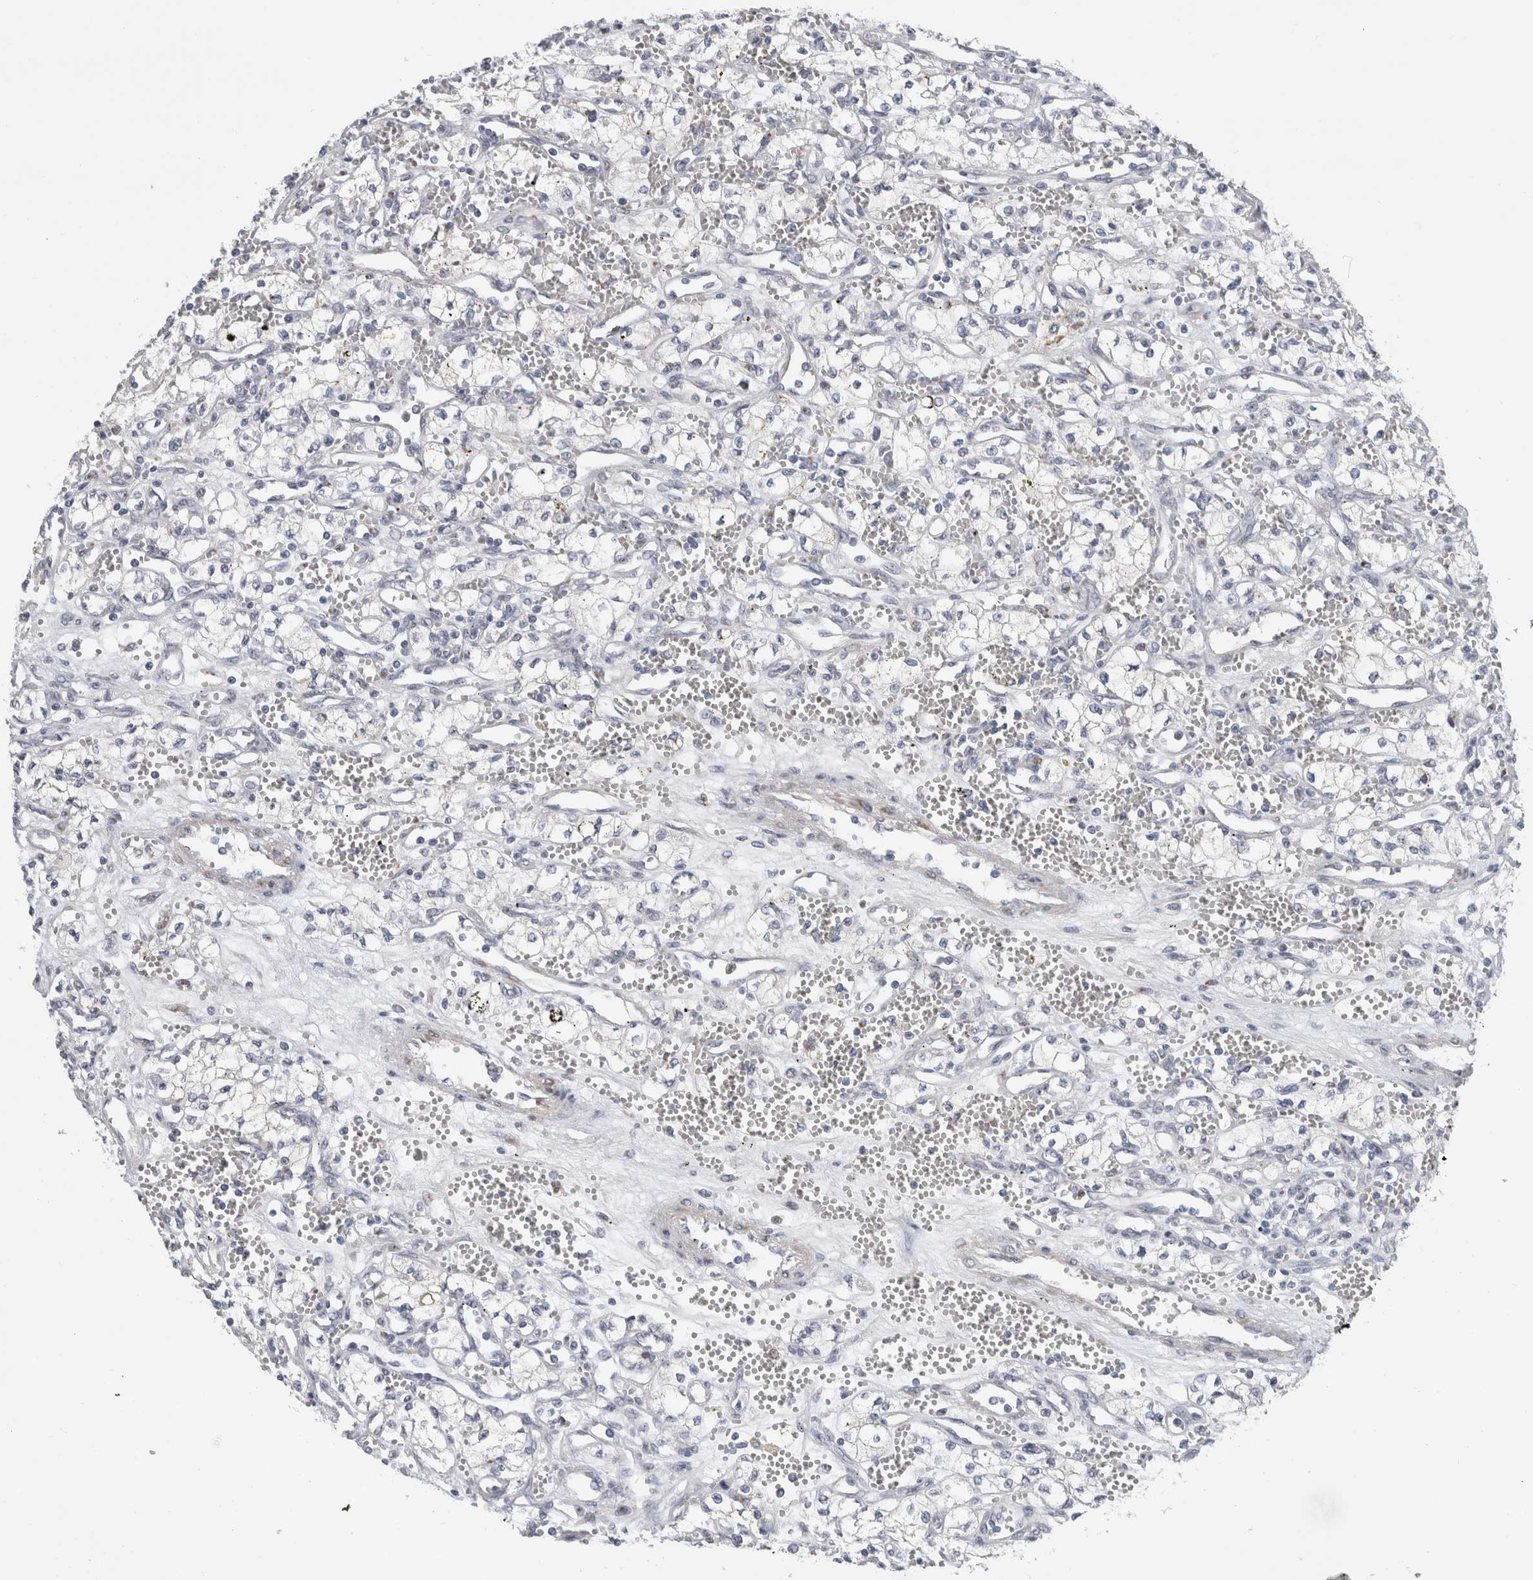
{"staining": {"intensity": "negative", "quantity": "none", "location": "none"}, "tissue": "renal cancer", "cell_type": "Tumor cells", "image_type": "cancer", "snomed": [{"axis": "morphology", "description": "Adenocarcinoma, NOS"}, {"axis": "topography", "description": "Kidney"}], "caption": "Tumor cells are negative for brown protein staining in renal cancer.", "gene": "MGAT1", "patient": {"sex": "male", "age": 59}}